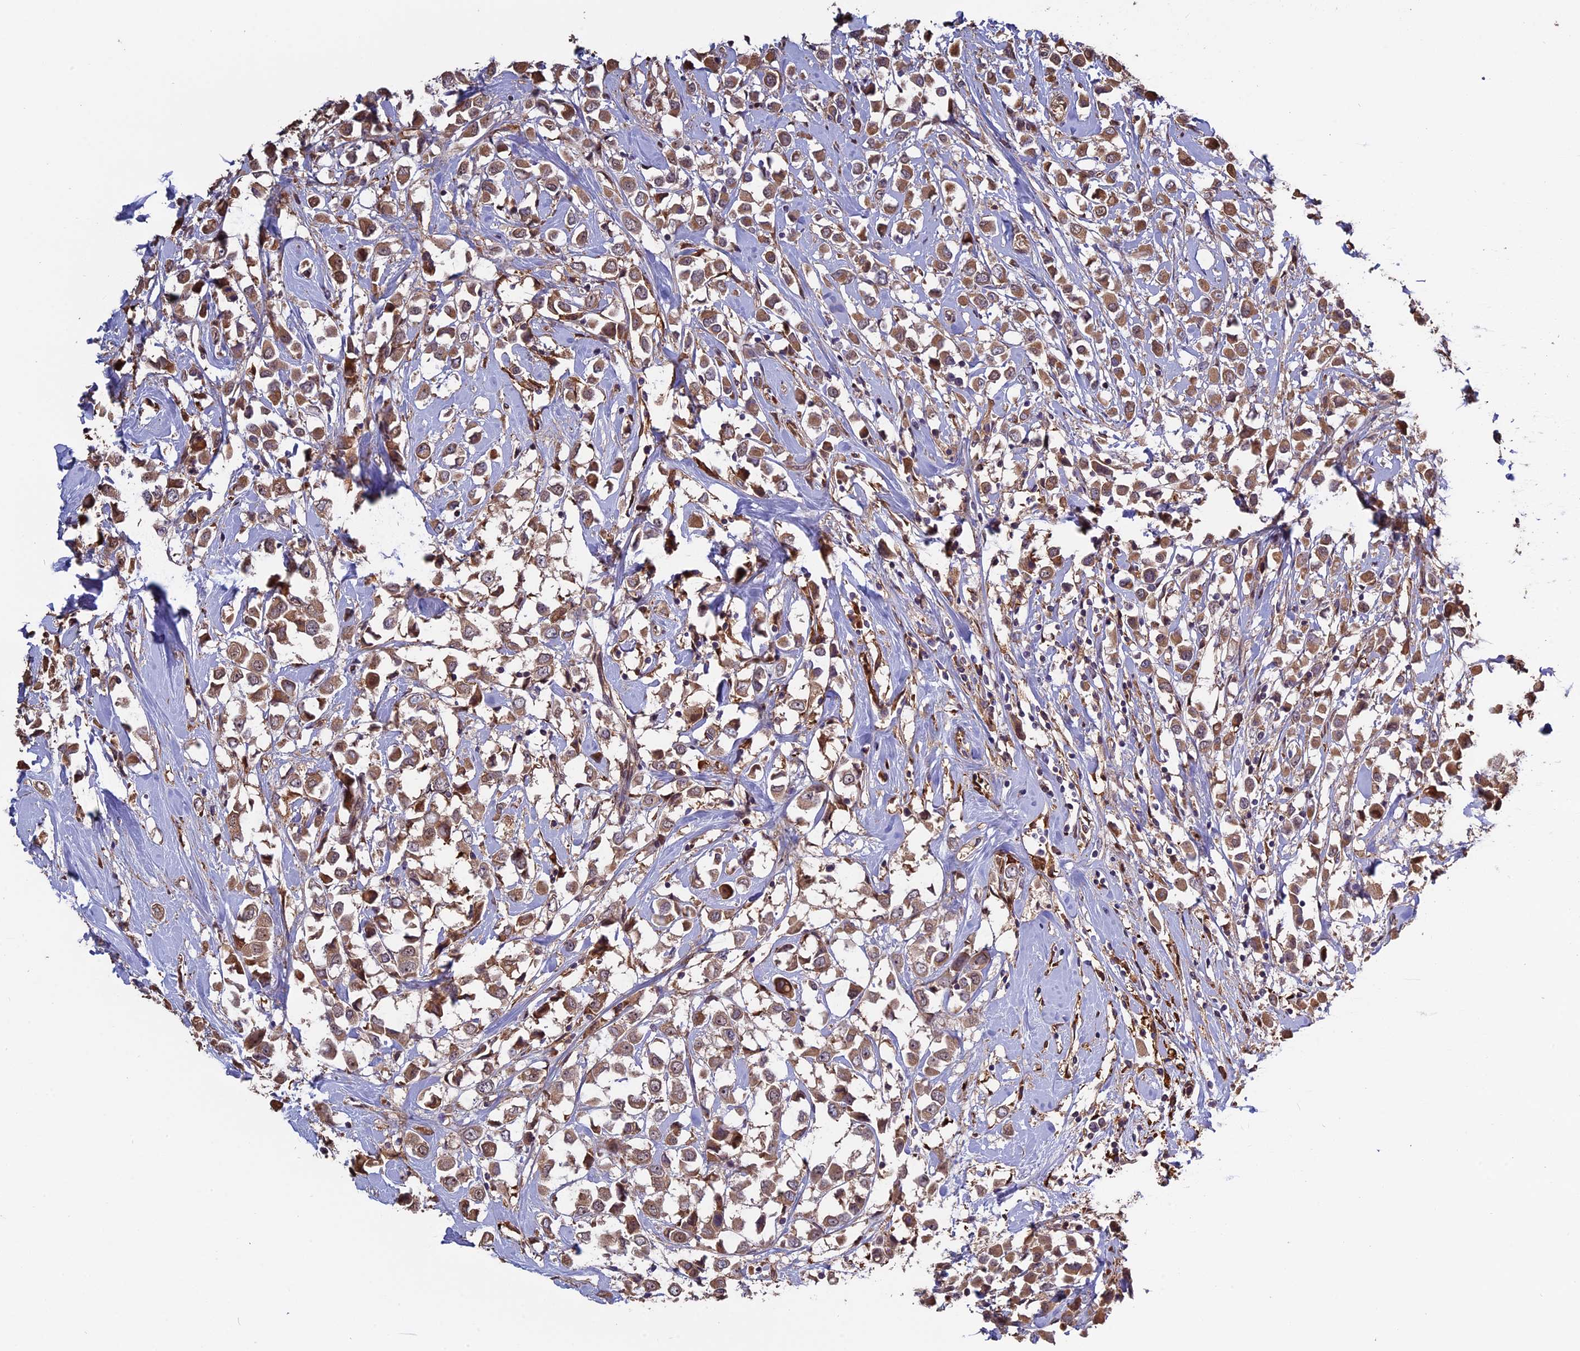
{"staining": {"intensity": "moderate", "quantity": ">75%", "location": "cytoplasmic/membranous"}, "tissue": "breast cancer", "cell_type": "Tumor cells", "image_type": "cancer", "snomed": [{"axis": "morphology", "description": "Duct carcinoma"}, {"axis": "topography", "description": "Breast"}], "caption": "Breast cancer (invasive ductal carcinoma) stained with immunohistochemistry (IHC) exhibits moderate cytoplasmic/membranous expression in approximately >75% of tumor cells.", "gene": "VWA3A", "patient": {"sex": "female", "age": 61}}